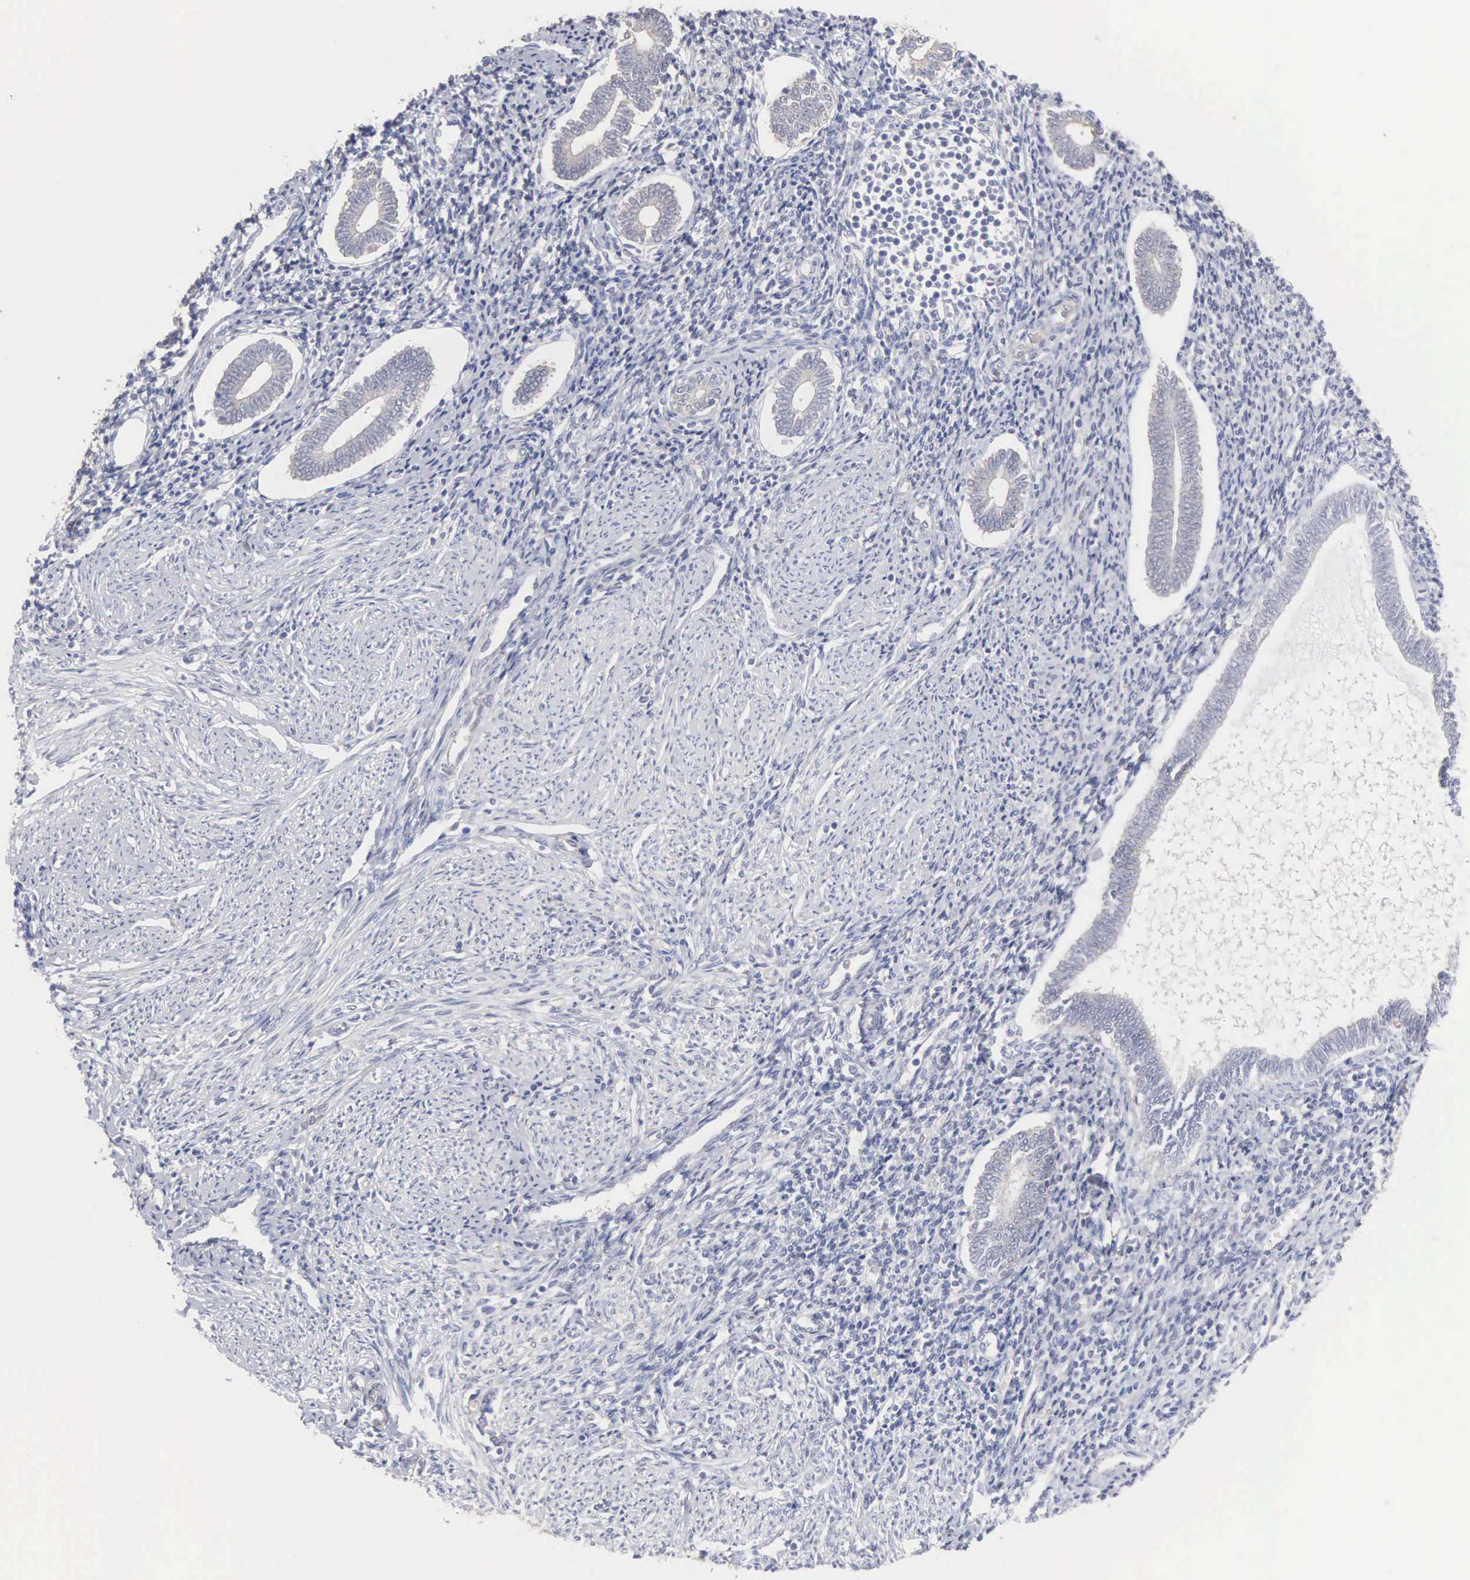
{"staining": {"intensity": "negative", "quantity": "none", "location": "none"}, "tissue": "endometrium", "cell_type": "Cells in endometrial stroma", "image_type": "normal", "snomed": [{"axis": "morphology", "description": "Normal tissue, NOS"}, {"axis": "topography", "description": "Endometrium"}], "caption": "Cells in endometrial stroma are negative for brown protein staining in benign endometrium. (Stains: DAB (3,3'-diaminobenzidine) immunohistochemistry (IHC) with hematoxylin counter stain, Microscopy: brightfield microscopy at high magnification).", "gene": "MTHFD1", "patient": {"sex": "female", "age": 52}}